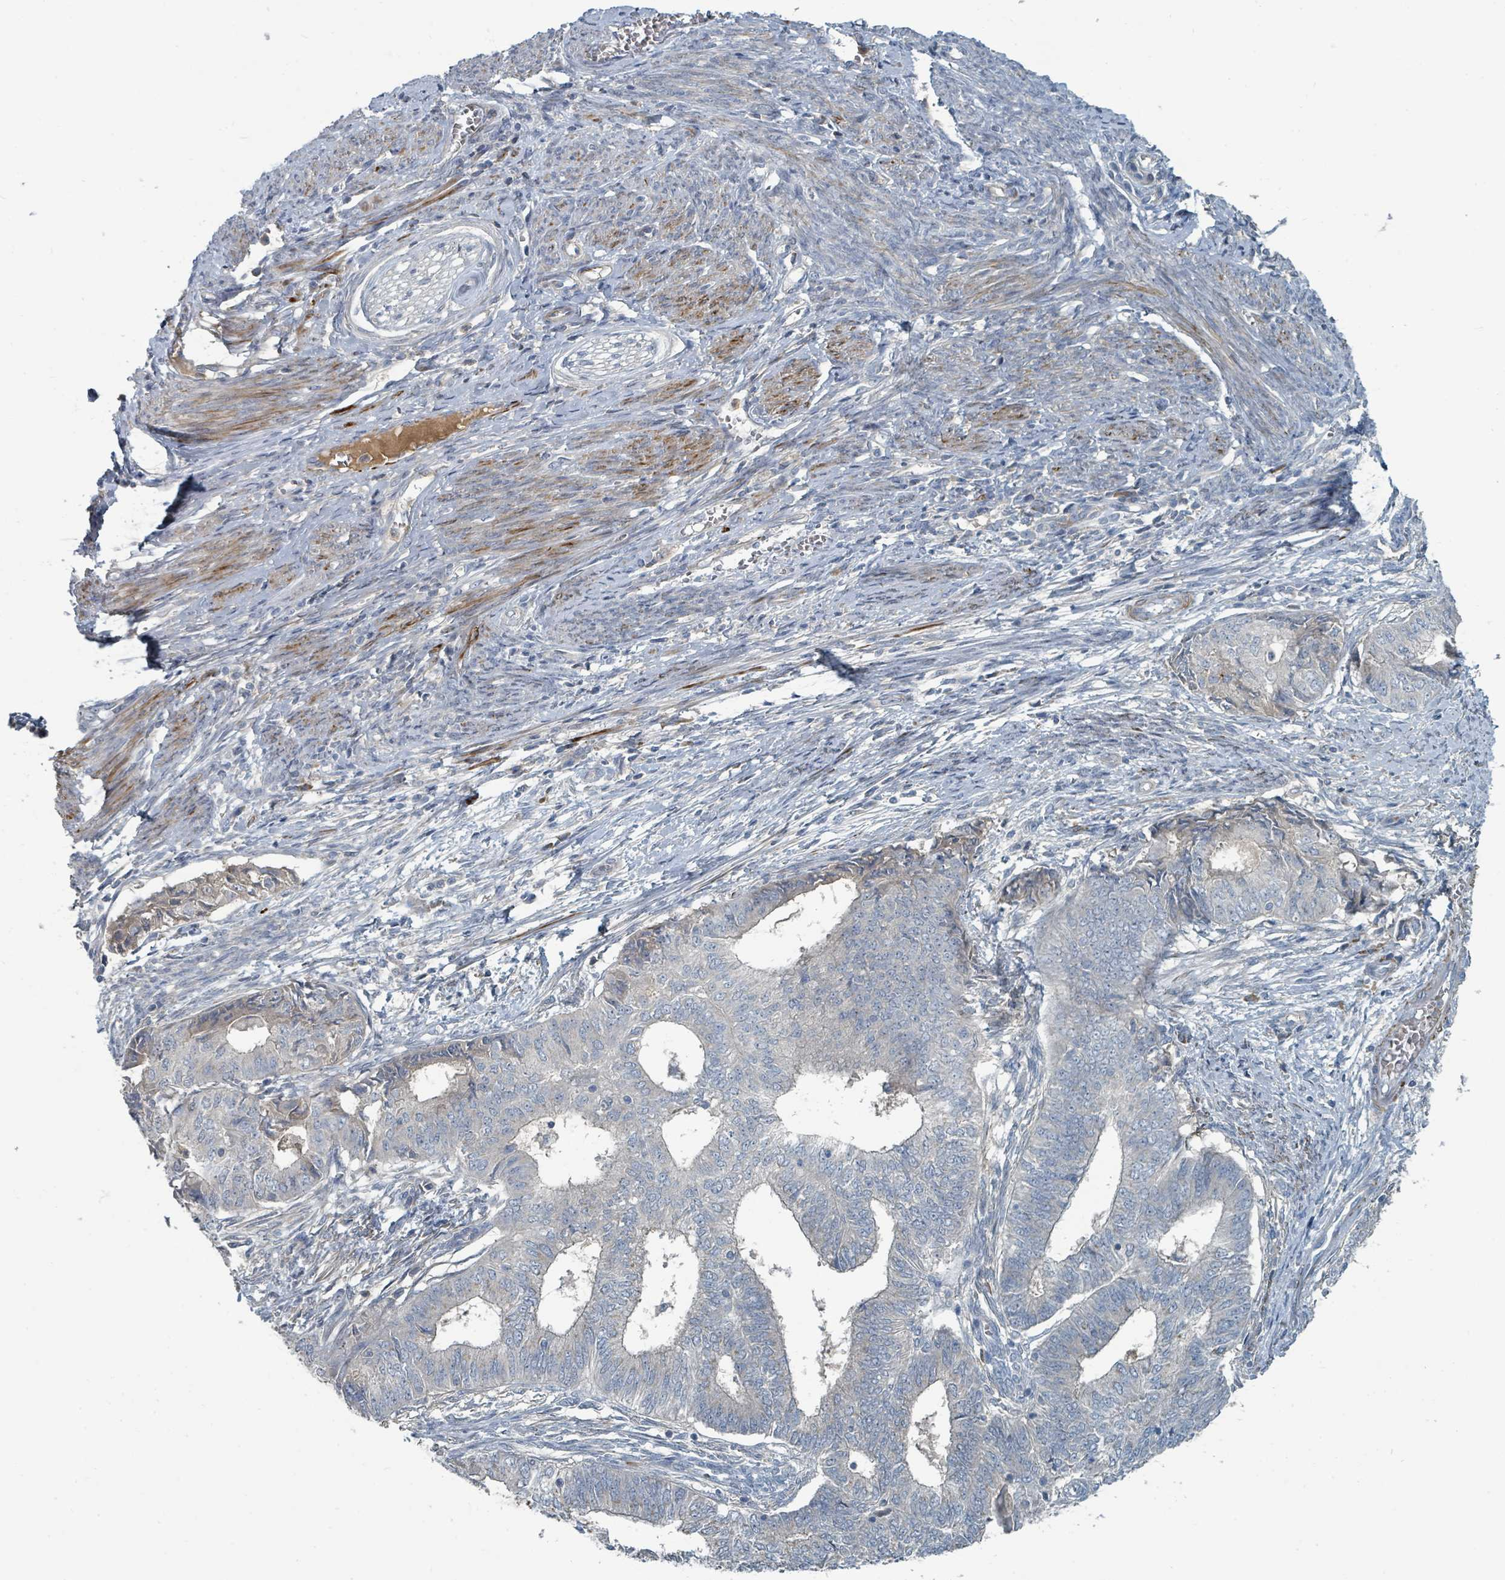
{"staining": {"intensity": "negative", "quantity": "none", "location": "none"}, "tissue": "endometrial cancer", "cell_type": "Tumor cells", "image_type": "cancer", "snomed": [{"axis": "morphology", "description": "Adenocarcinoma, NOS"}, {"axis": "topography", "description": "Endometrium"}], "caption": "Protein analysis of endometrial adenocarcinoma exhibits no significant expression in tumor cells.", "gene": "SLC44A5", "patient": {"sex": "female", "age": 62}}